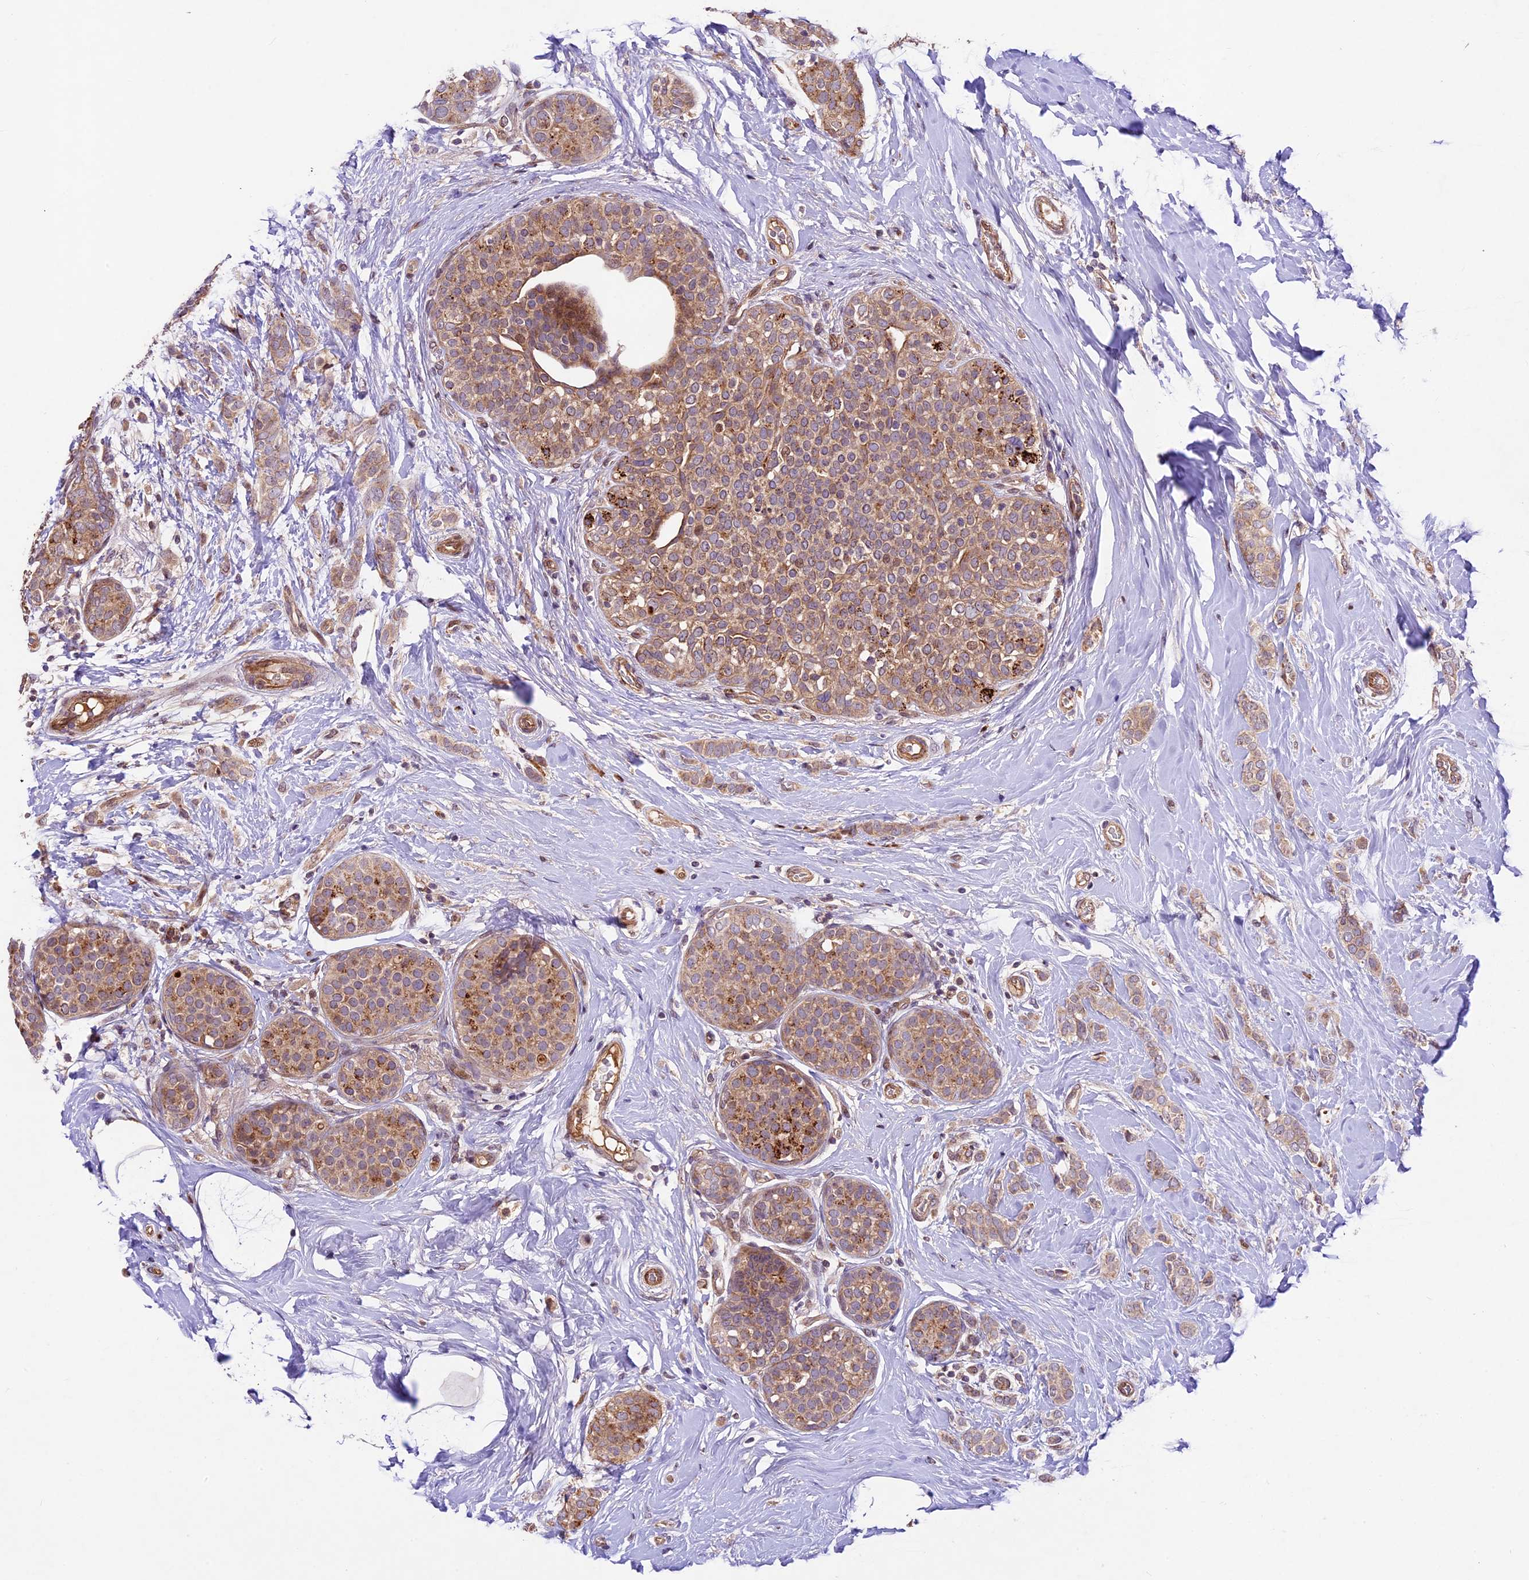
{"staining": {"intensity": "weak", "quantity": ">75%", "location": "cytoplasmic/membranous"}, "tissue": "breast cancer", "cell_type": "Tumor cells", "image_type": "cancer", "snomed": [{"axis": "morphology", "description": "Lobular carcinoma, in situ"}, {"axis": "morphology", "description": "Lobular carcinoma"}, {"axis": "topography", "description": "Breast"}], "caption": "IHC (DAB (3,3'-diaminobenzidine)) staining of breast lobular carcinoma shows weak cytoplasmic/membranous protein positivity in about >75% of tumor cells.", "gene": "CCSER1", "patient": {"sex": "female", "age": 41}}